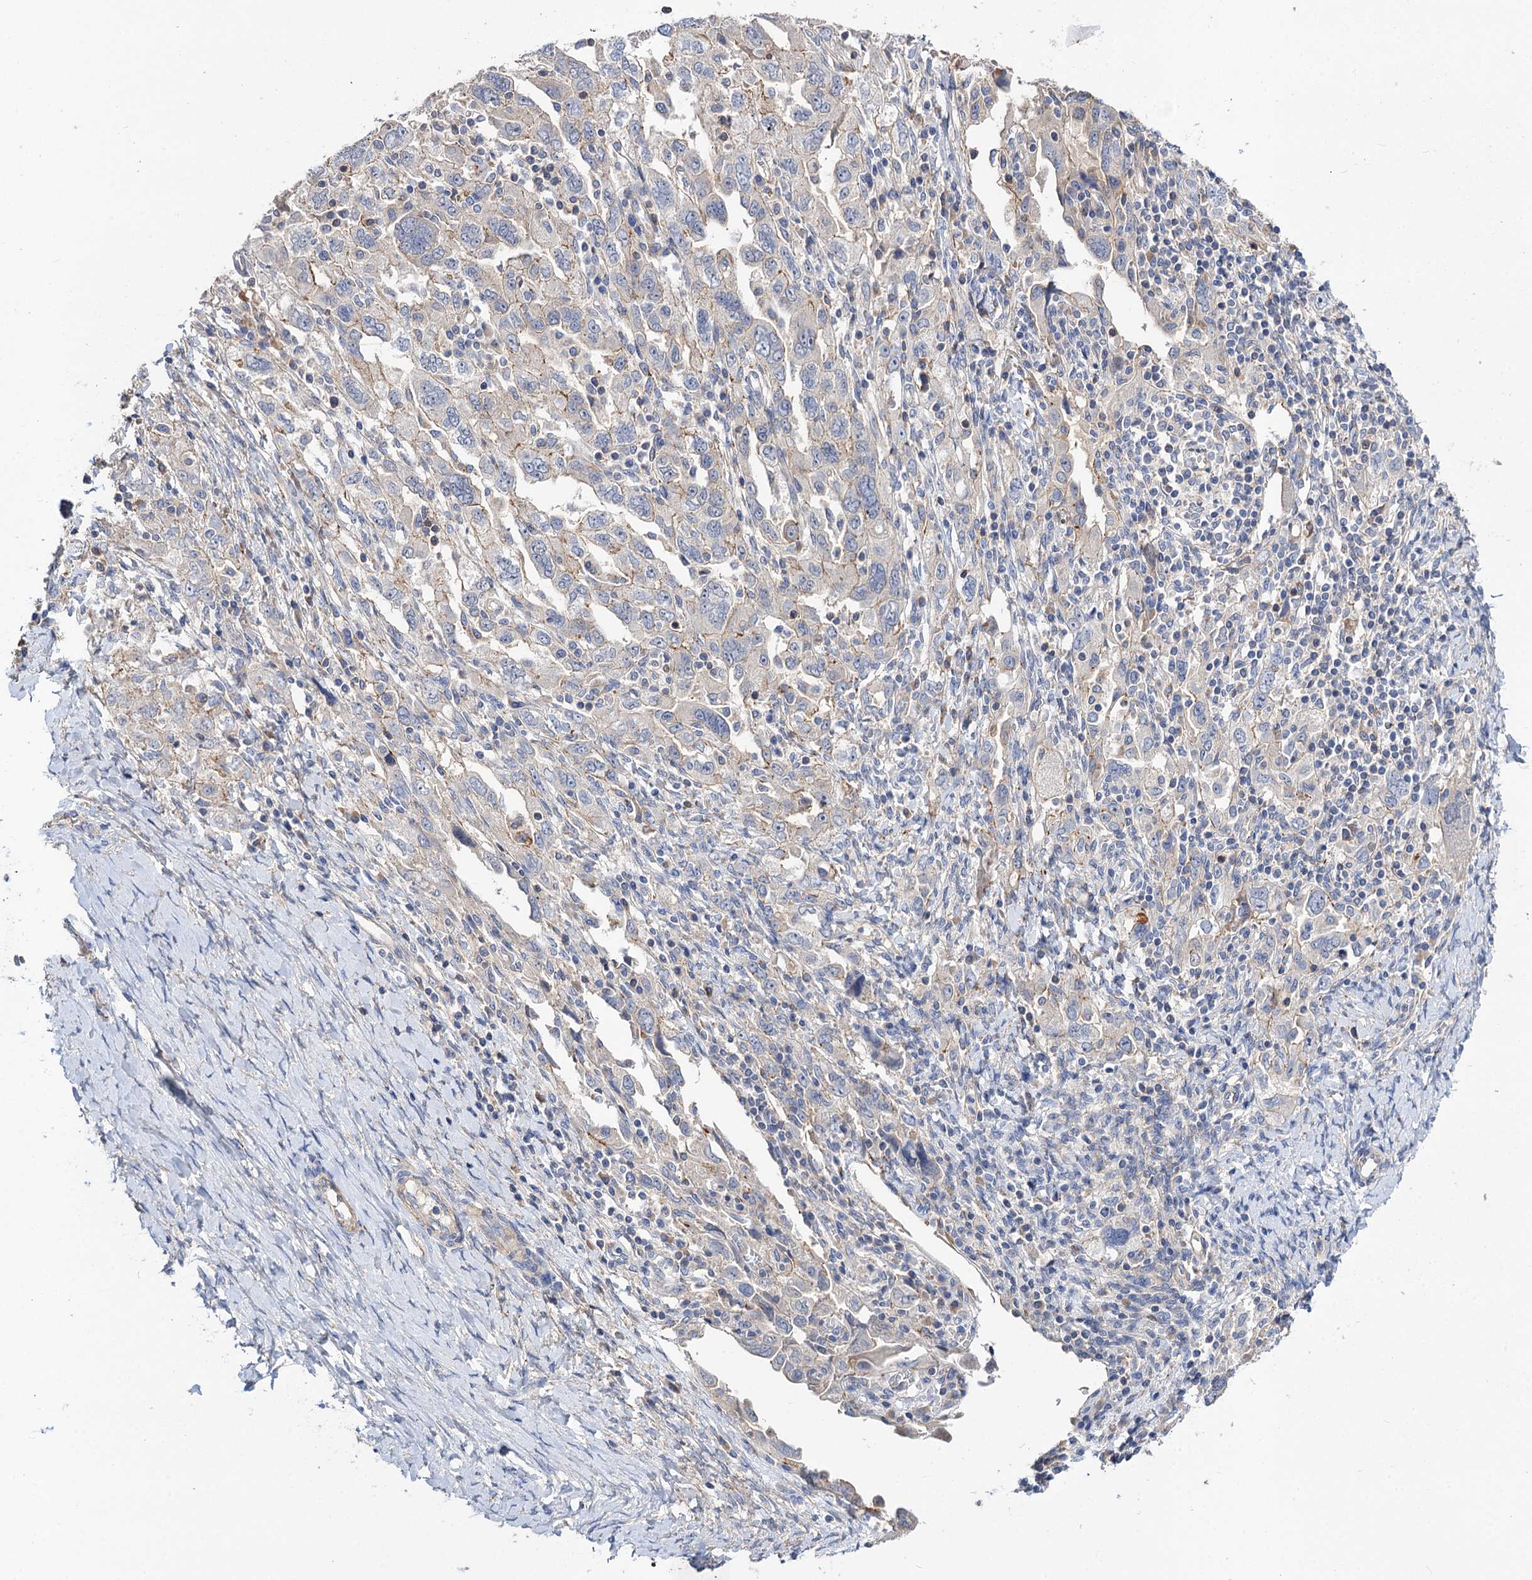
{"staining": {"intensity": "weak", "quantity": "<25%", "location": "cytoplasmic/membranous"}, "tissue": "ovarian cancer", "cell_type": "Tumor cells", "image_type": "cancer", "snomed": [{"axis": "morphology", "description": "Carcinoma, NOS"}, {"axis": "morphology", "description": "Cystadenocarcinoma, serous, NOS"}, {"axis": "topography", "description": "Ovary"}], "caption": "Human ovarian serous cystadenocarcinoma stained for a protein using immunohistochemistry (IHC) displays no positivity in tumor cells.", "gene": "NUDCD2", "patient": {"sex": "female", "age": 69}}